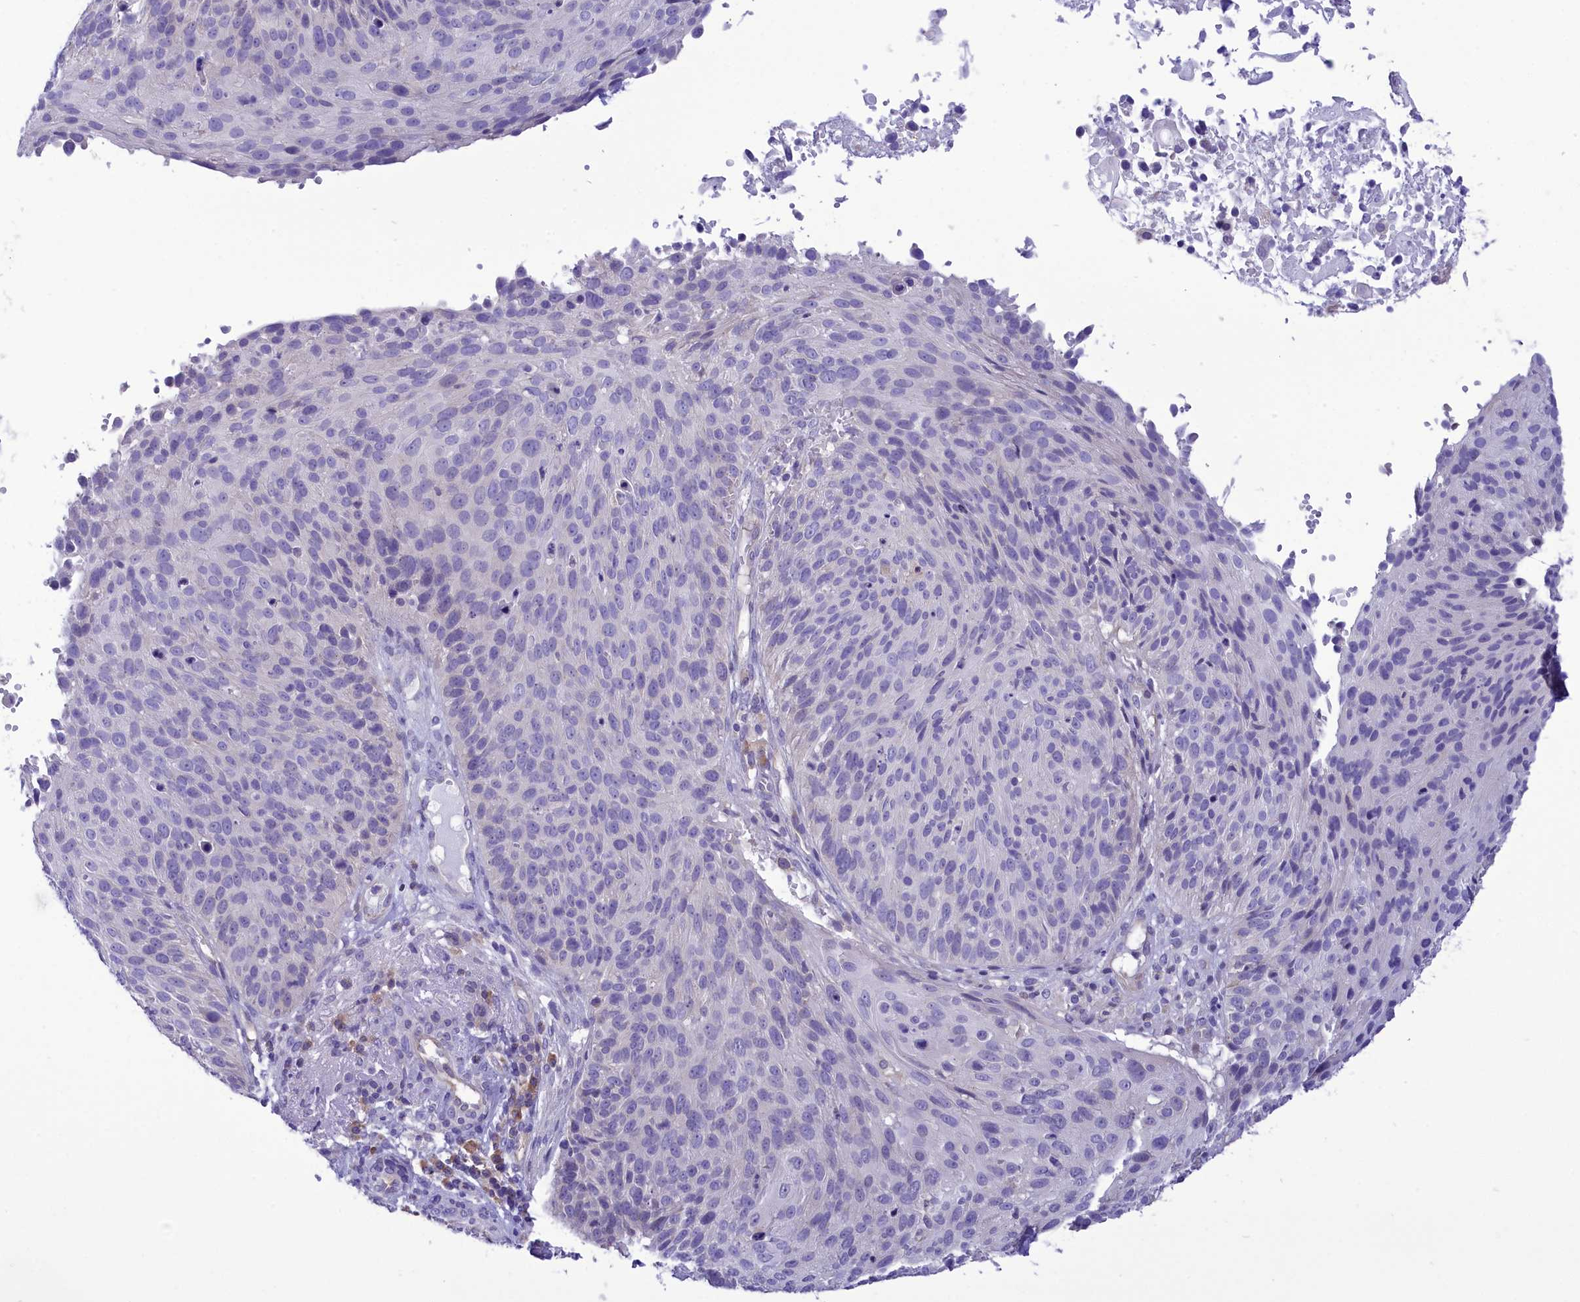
{"staining": {"intensity": "negative", "quantity": "none", "location": "none"}, "tissue": "cervical cancer", "cell_type": "Tumor cells", "image_type": "cancer", "snomed": [{"axis": "morphology", "description": "Squamous cell carcinoma, NOS"}, {"axis": "topography", "description": "Cervix"}], "caption": "IHC photomicrograph of neoplastic tissue: squamous cell carcinoma (cervical) stained with DAB reveals no significant protein staining in tumor cells. (IHC, brightfield microscopy, high magnification).", "gene": "DCAF16", "patient": {"sex": "female", "age": 74}}